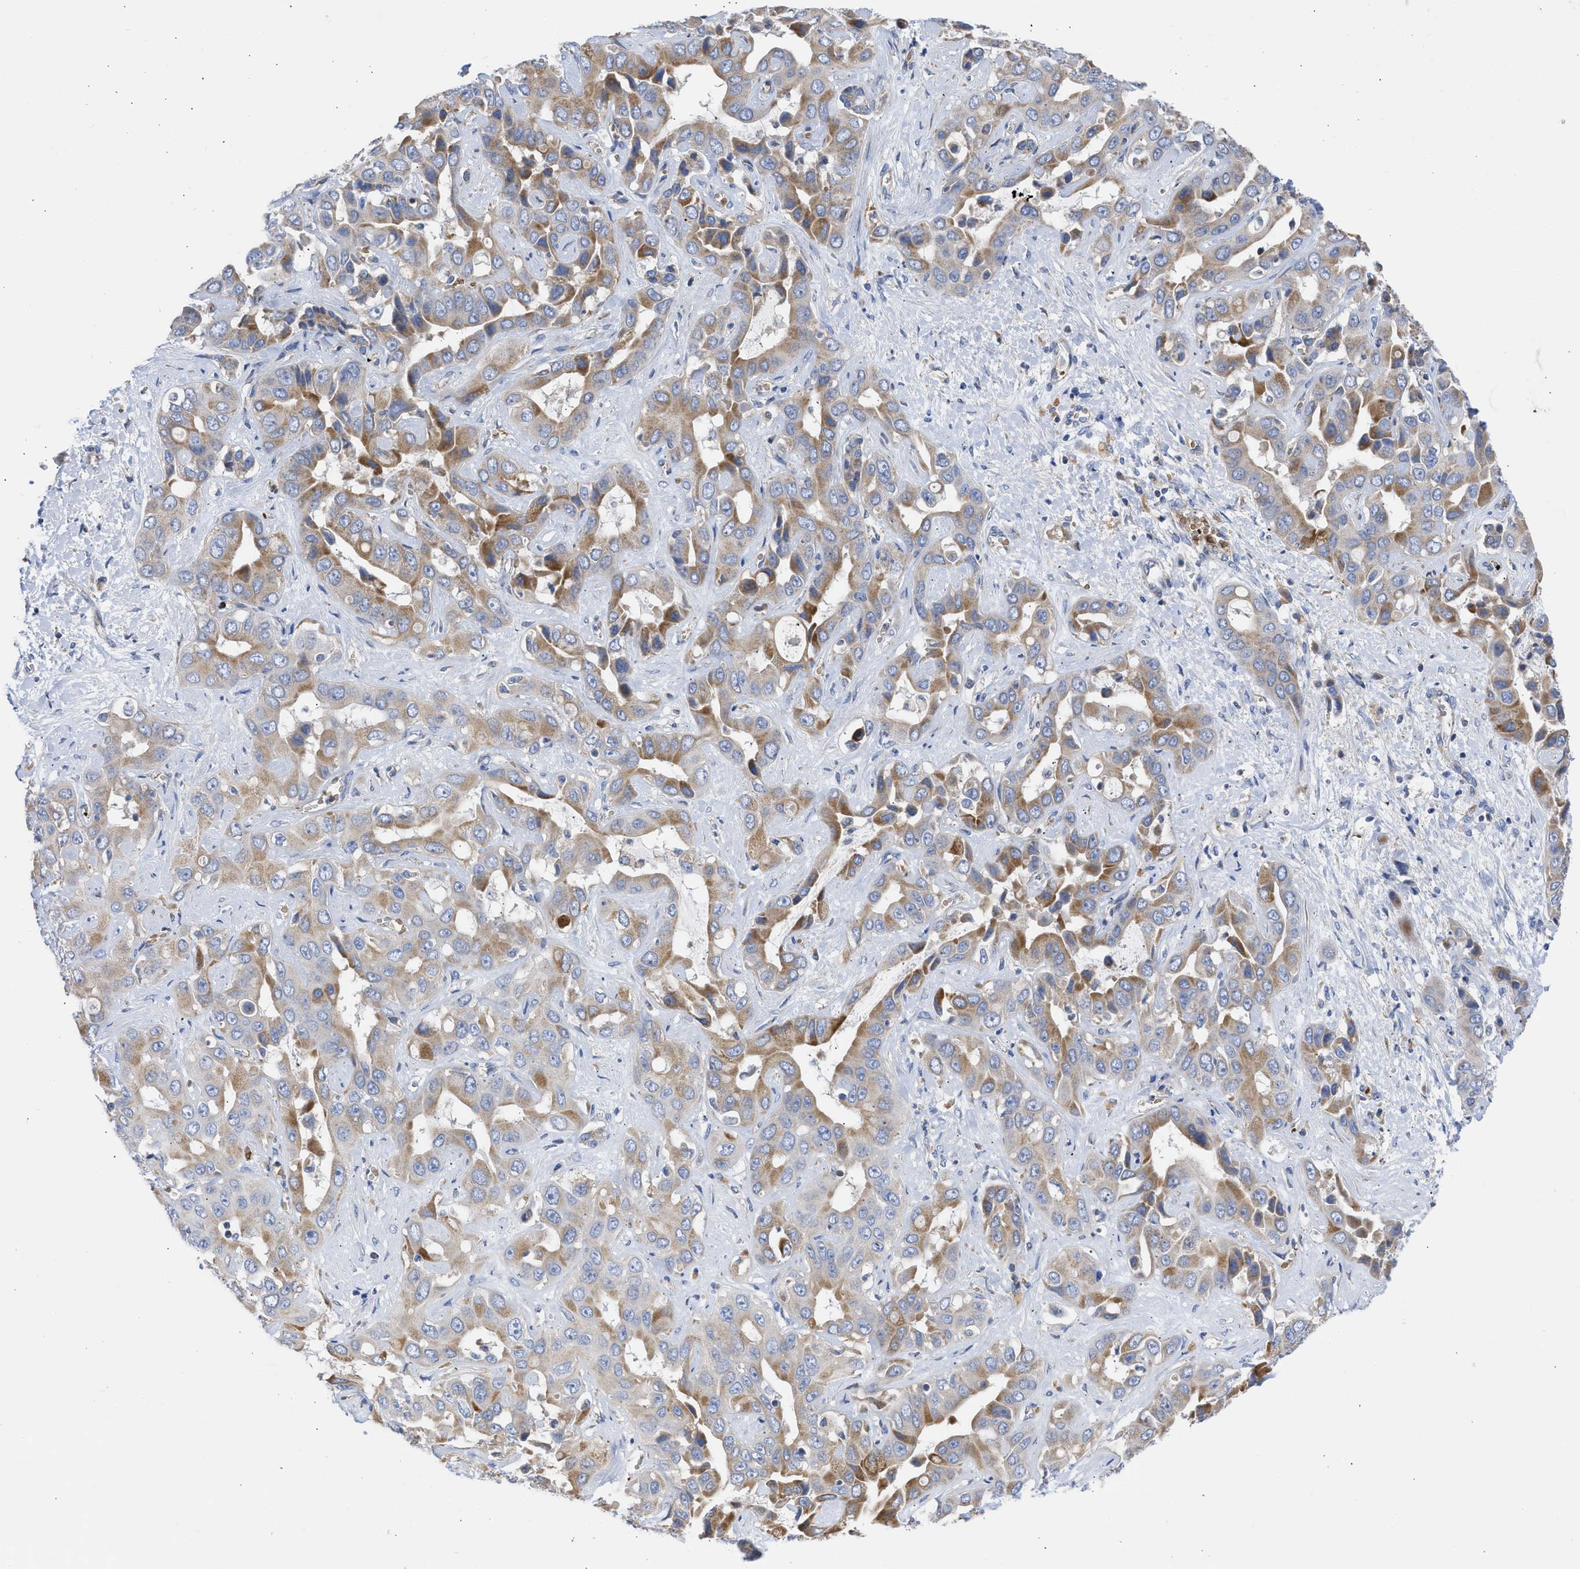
{"staining": {"intensity": "moderate", "quantity": ">75%", "location": "cytoplasmic/membranous"}, "tissue": "liver cancer", "cell_type": "Tumor cells", "image_type": "cancer", "snomed": [{"axis": "morphology", "description": "Cholangiocarcinoma"}, {"axis": "topography", "description": "Liver"}], "caption": "Immunohistochemical staining of human liver cancer exhibits moderate cytoplasmic/membranous protein positivity in about >75% of tumor cells.", "gene": "BTG3", "patient": {"sex": "female", "age": 52}}